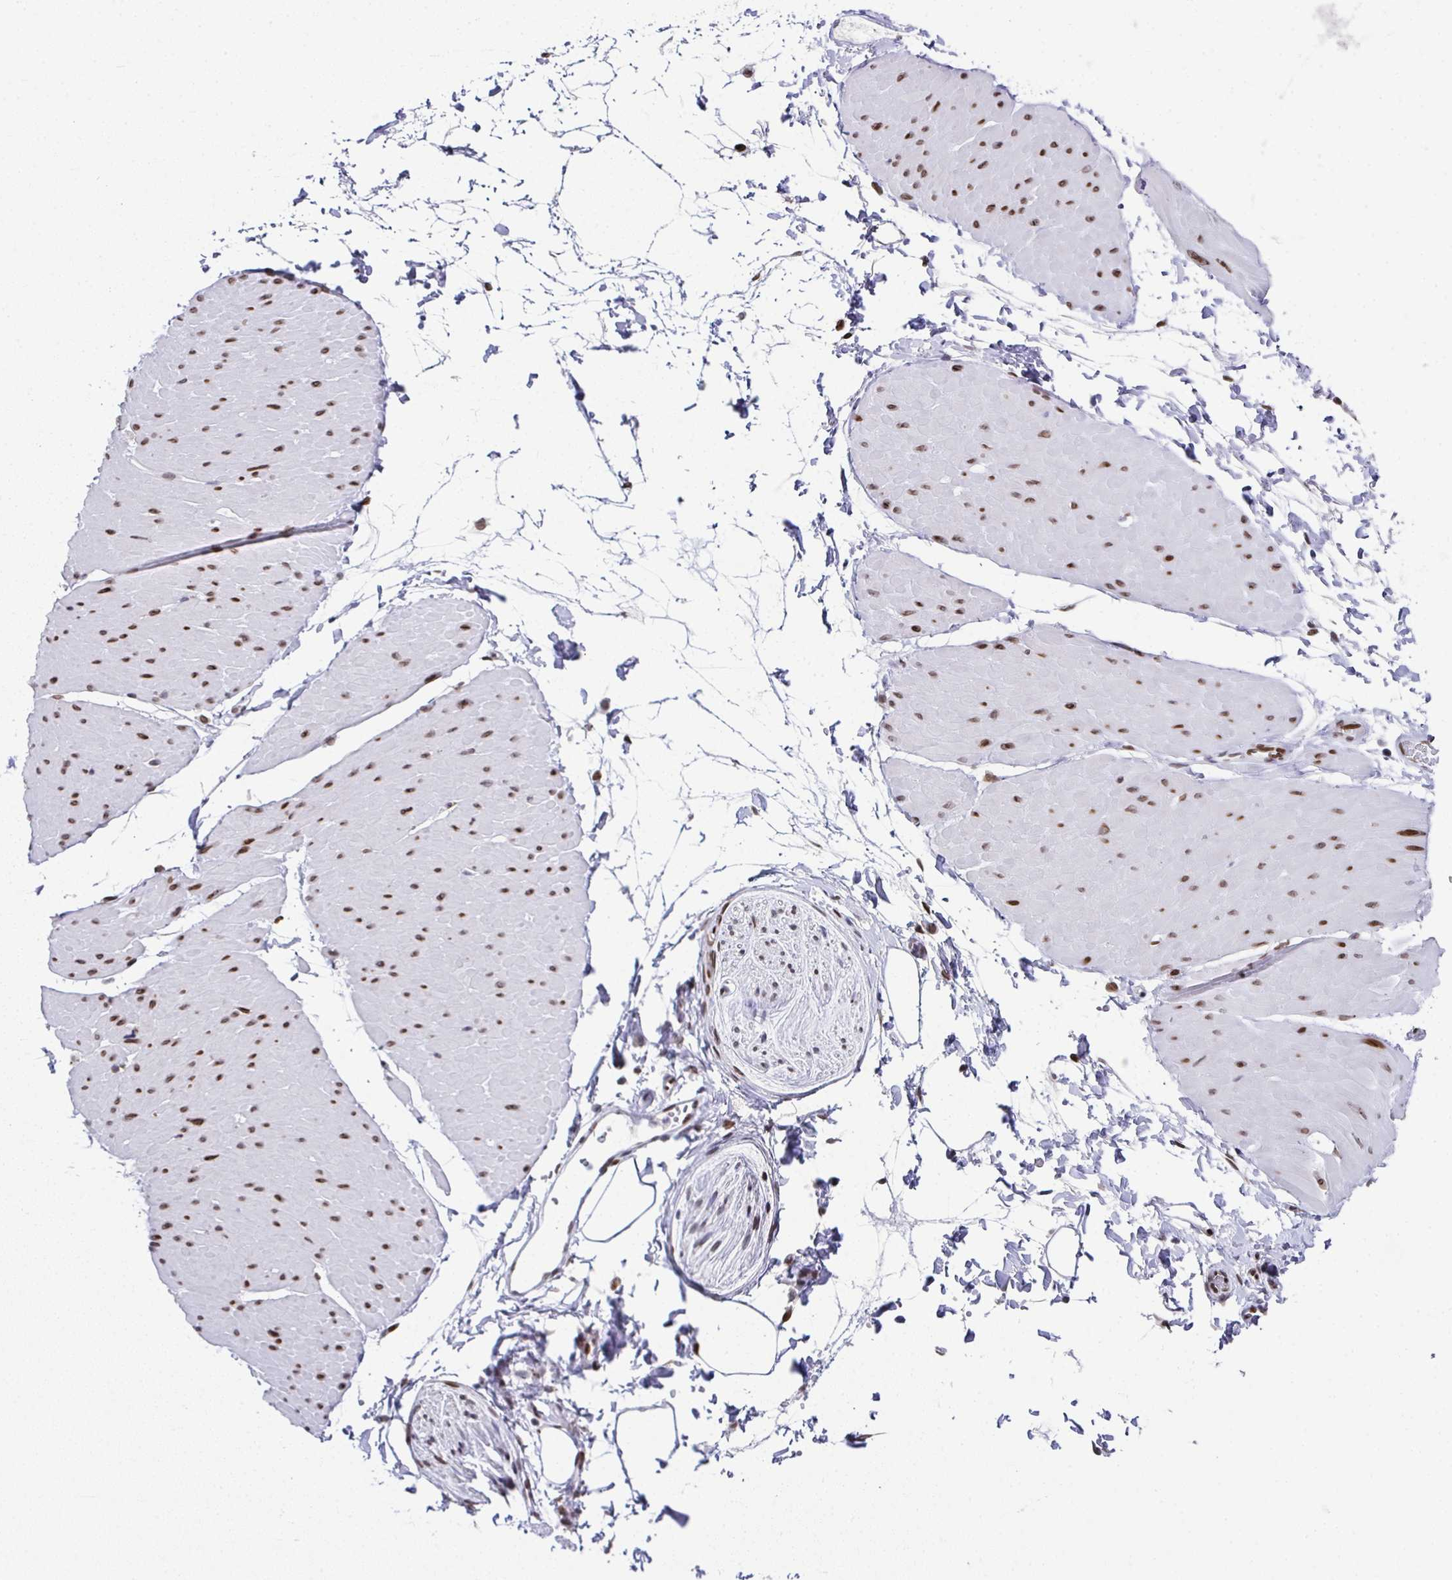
{"staining": {"intensity": "negative", "quantity": "none", "location": "none"}, "tissue": "adipose tissue", "cell_type": "Adipocytes", "image_type": "normal", "snomed": [{"axis": "morphology", "description": "Normal tissue, NOS"}, {"axis": "topography", "description": "Smooth muscle"}, {"axis": "topography", "description": "Peripheral nerve tissue"}], "caption": "This image is of normal adipose tissue stained with IHC to label a protein in brown with the nuclei are counter-stained blue. There is no expression in adipocytes. (DAB immunohistochemistry with hematoxylin counter stain).", "gene": "RB1", "patient": {"sex": "male", "age": 58}}